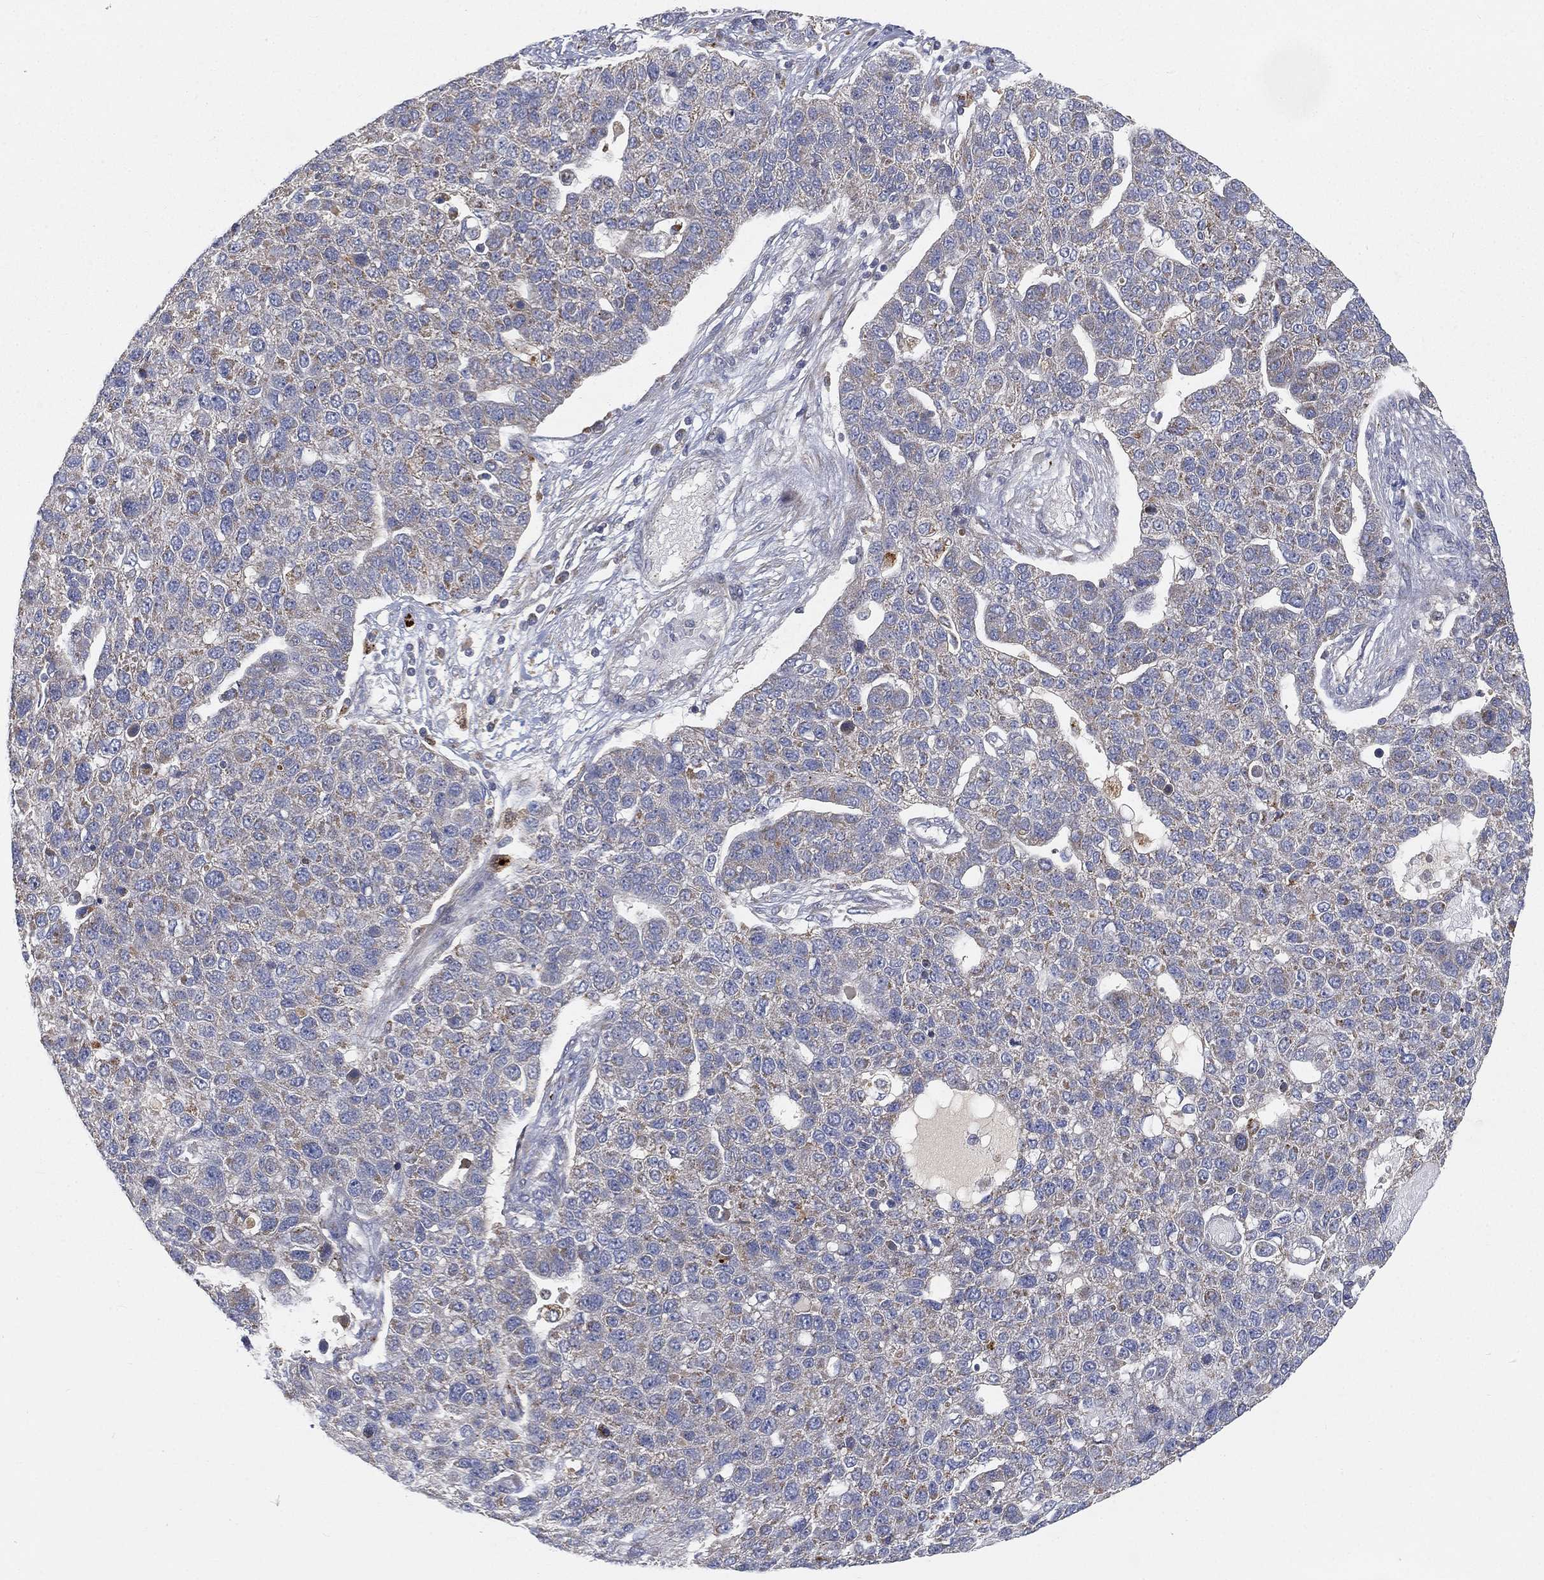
{"staining": {"intensity": "weak", "quantity": "<25%", "location": "cytoplasmic/membranous"}, "tissue": "pancreatic cancer", "cell_type": "Tumor cells", "image_type": "cancer", "snomed": [{"axis": "morphology", "description": "Adenocarcinoma, NOS"}, {"axis": "topography", "description": "Pancreas"}], "caption": "An IHC histopathology image of pancreatic cancer (adenocarcinoma) is shown. There is no staining in tumor cells of pancreatic cancer (adenocarcinoma).", "gene": "CTSL", "patient": {"sex": "female", "age": 61}}